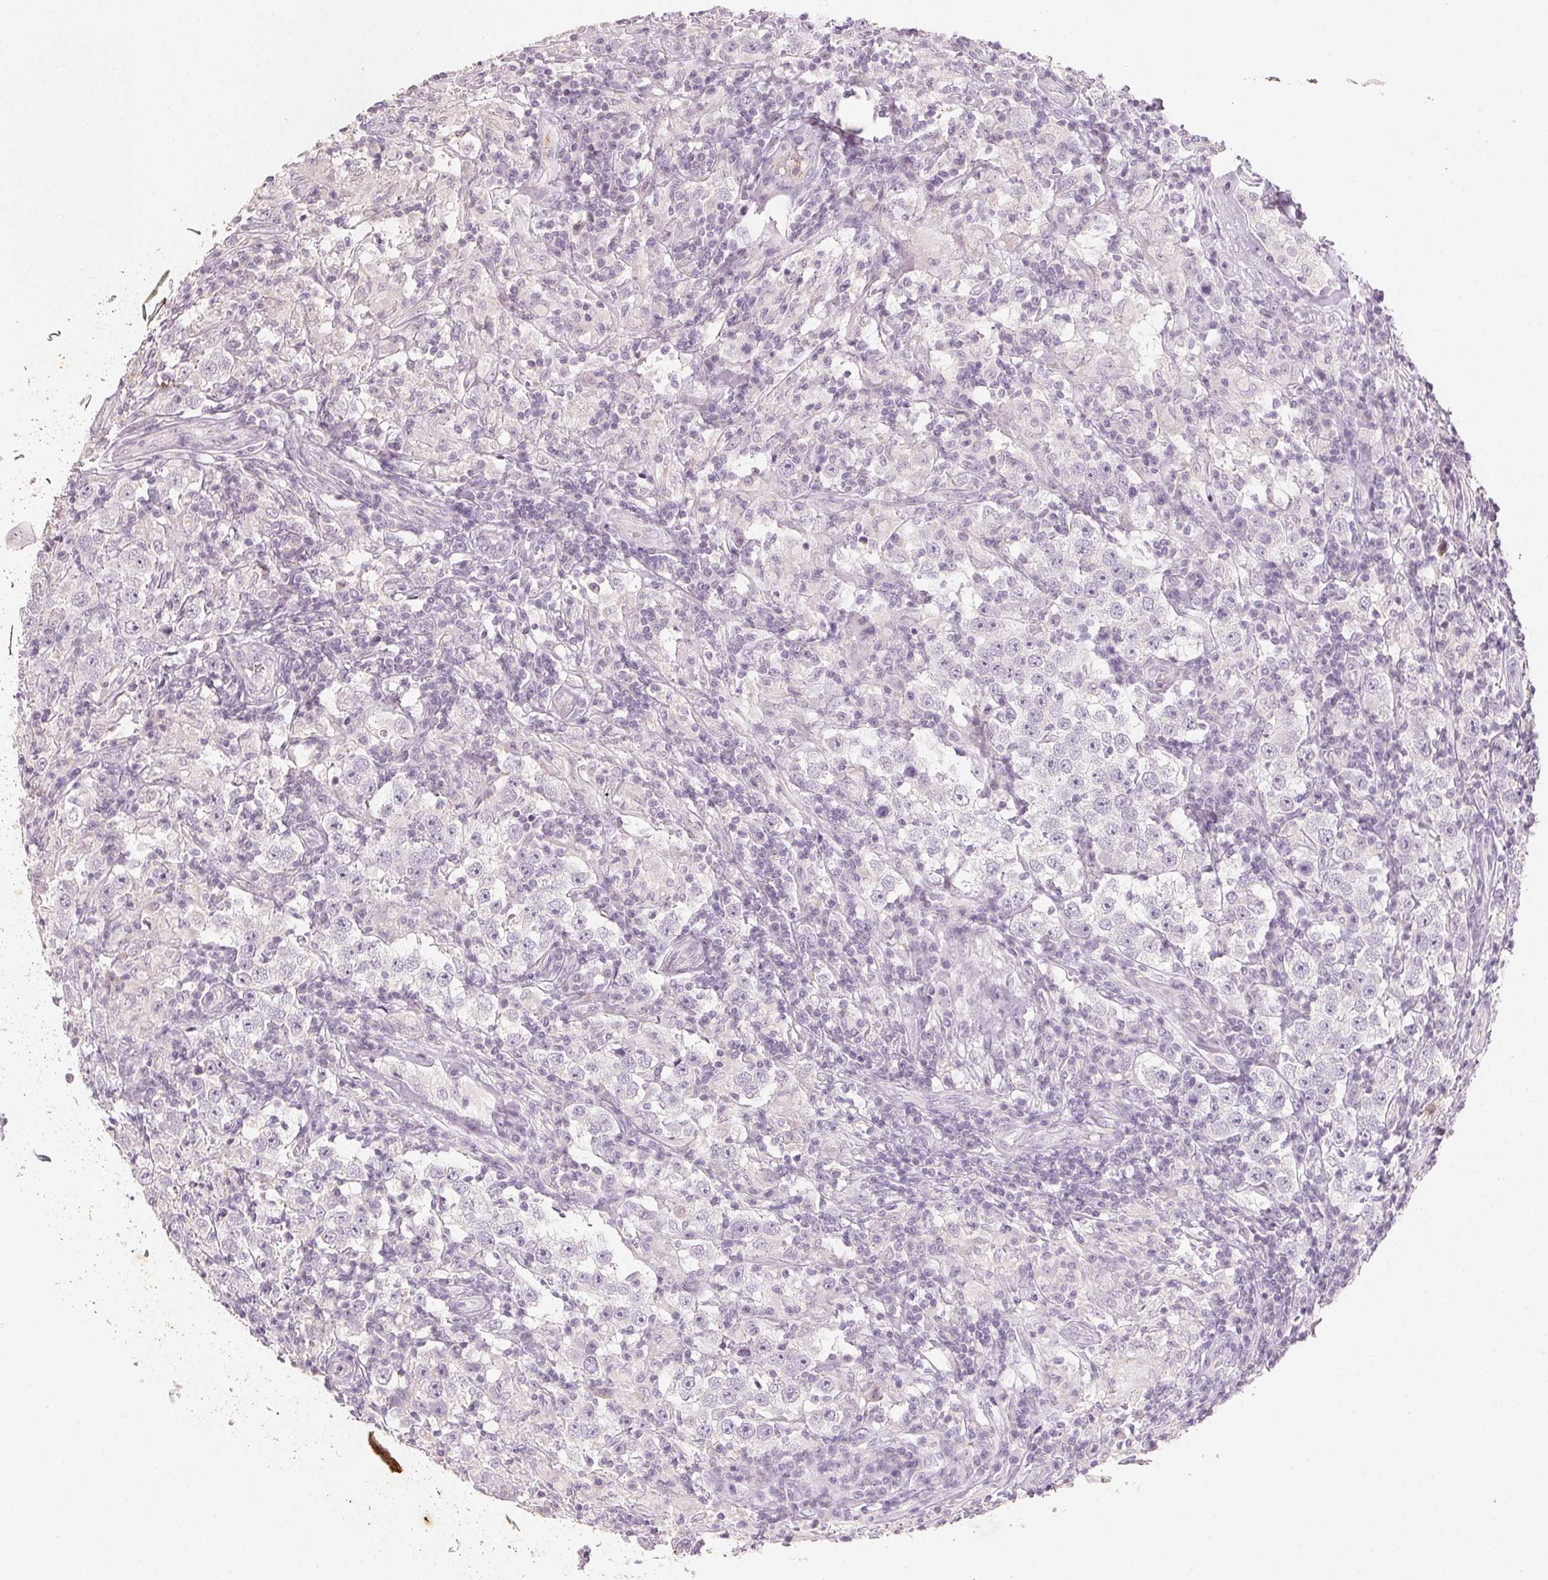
{"staining": {"intensity": "negative", "quantity": "none", "location": "none"}, "tissue": "urothelial cancer", "cell_type": "Tumor cells", "image_type": "cancer", "snomed": [{"axis": "morphology", "description": "Normal tissue, NOS"}, {"axis": "morphology", "description": "Urothelial carcinoma, High grade"}, {"axis": "morphology", "description": "Seminoma, NOS"}, {"axis": "morphology", "description": "Carcinoma, Embryonal, NOS"}, {"axis": "topography", "description": "Urinary bladder"}, {"axis": "topography", "description": "Testis"}], "caption": "Embryonal carcinoma was stained to show a protein in brown. There is no significant staining in tumor cells. The staining is performed using DAB brown chromogen with nuclei counter-stained in using hematoxylin.", "gene": "LVRN", "patient": {"sex": "male", "age": 41}}